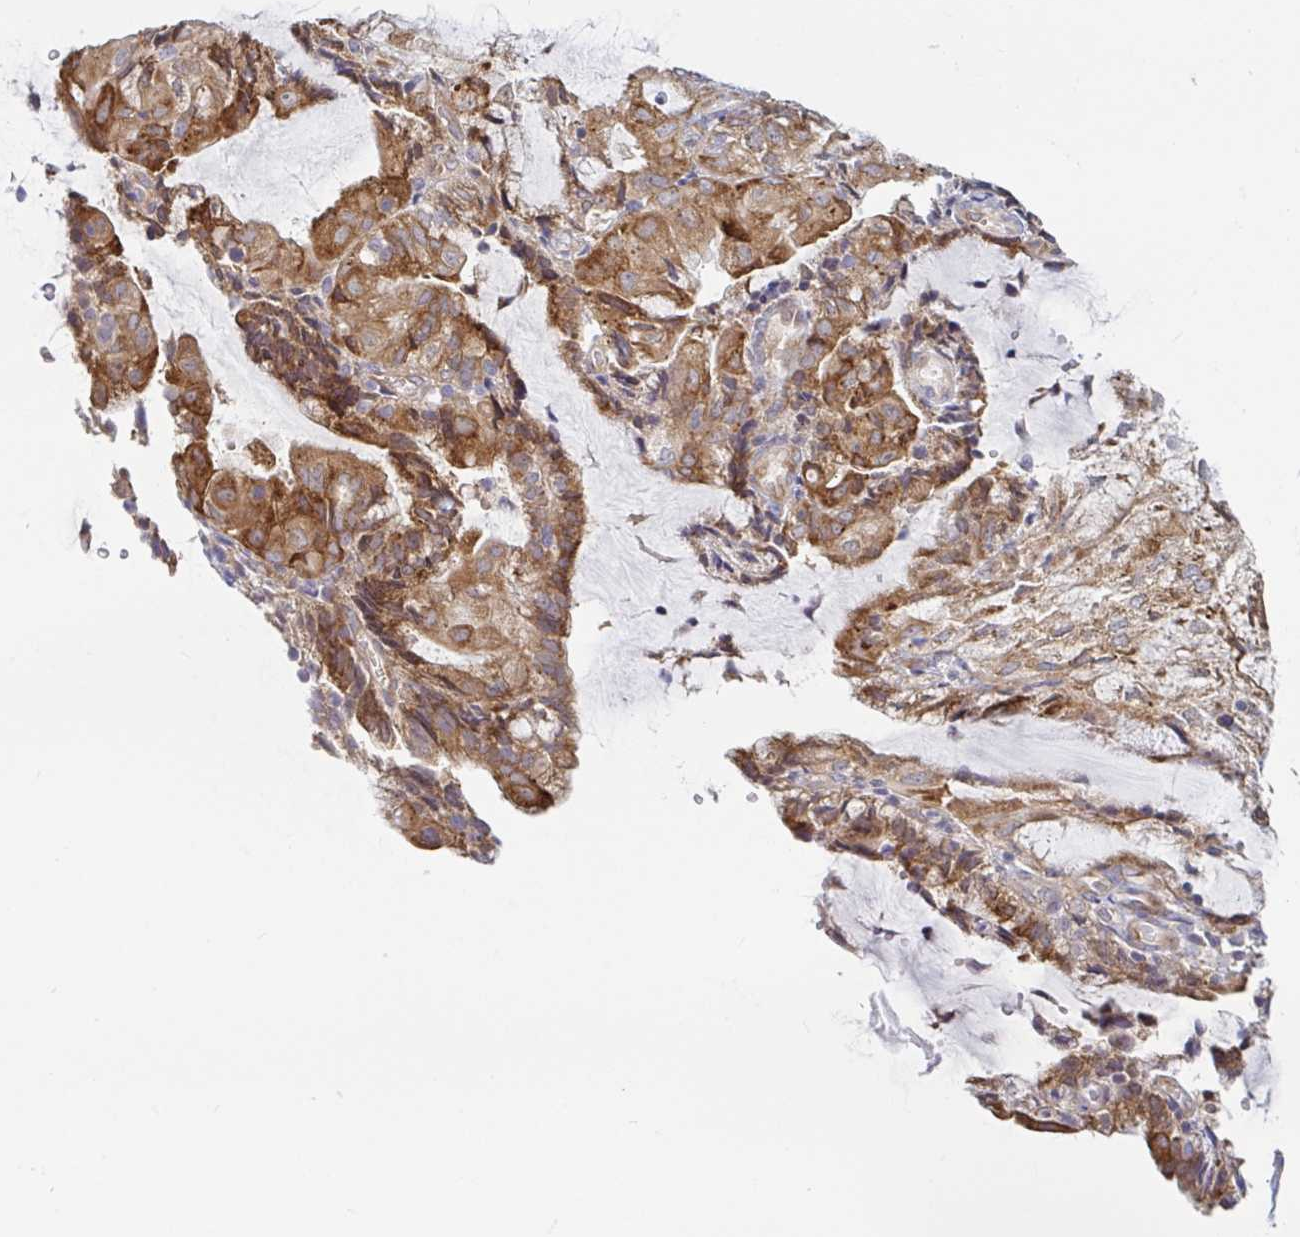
{"staining": {"intensity": "moderate", "quantity": ">75%", "location": "cytoplasmic/membranous"}, "tissue": "endometrial cancer", "cell_type": "Tumor cells", "image_type": "cancer", "snomed": [{"axis": "morphology", "description": "Adenocarcinoma, NOS"}, {"axis": "topography", "description": "Endometrium"}], "caption": "The histopathology image demonstrates staining of endometrial adenocarcinoma, revealing moderate cytoplasmic/membranous protein staining (brown color) within tumor cells.", "gene": "LARP1", "patient": {"sex": "female", "age": 81}}